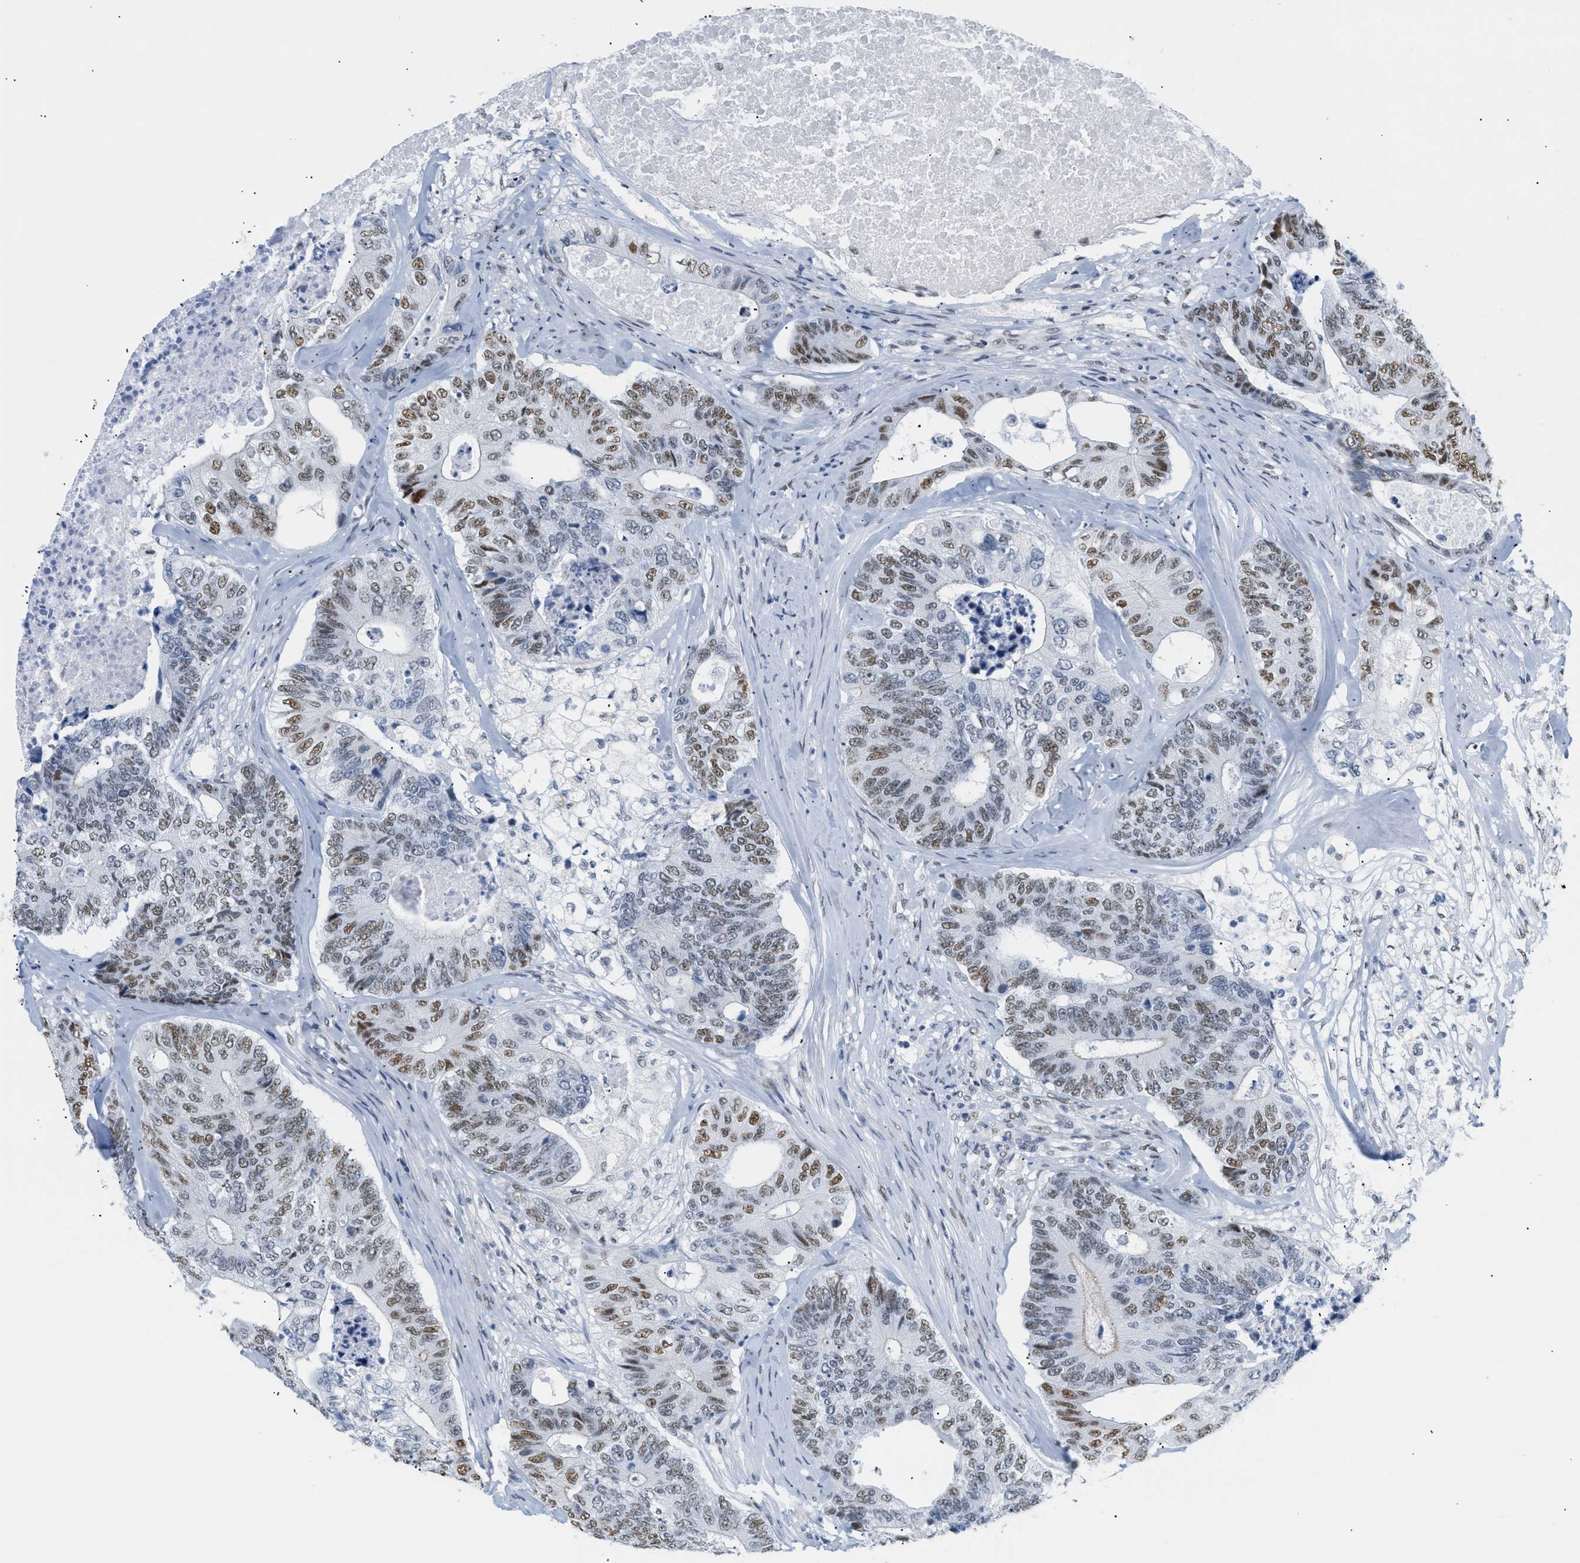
{"staining": {"intensity": "moderate", "quantity": "25%-75%", "location": "nuclear"}, "tissue": "colorectal cancer", "cell_type": "Tumor cells", "image_type": "cancer", "snomed": [{"axis": "morphology", "description": "Adenocarcinoma, NOS"}, {"axis": "topography", "description": "Colon"}], "caption": "Protein staining of adenocarcinoma (colorectal) tissue reveals moderate nuclear staining in about 25%-75% of tumor cells.", "gene": "ELN", "patient": {"sex": "female", "age": 67}}